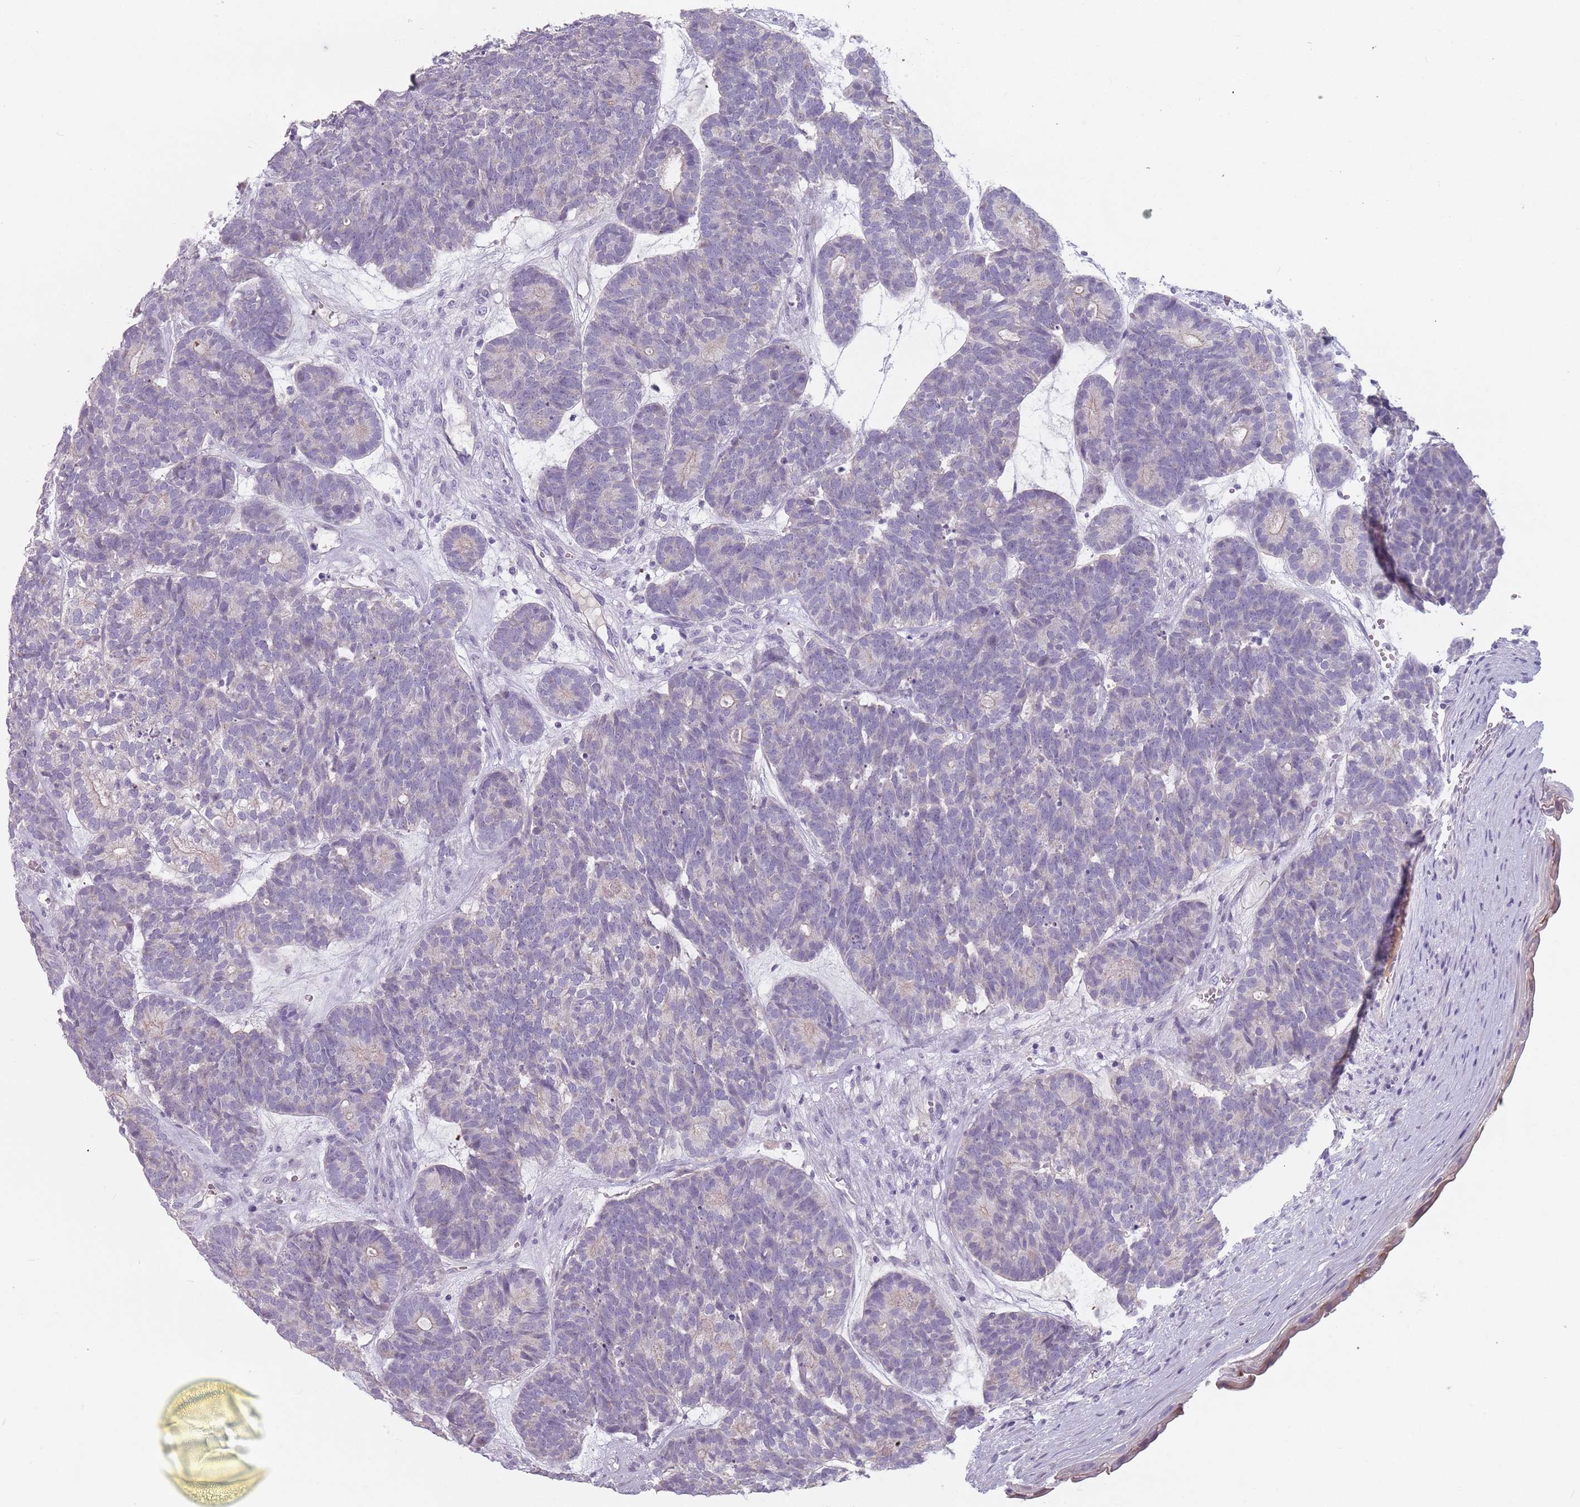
{"staining": {"intensity": "negative", "quantity": "none", "location": "none"}, "tissue": "head and neck cancer", "cell_type": "Tumor cells", "image_type": "cancer", "snomed": [{"axis": "morphology", "description": "Adenocarcinoma, NOS"}, {"axis": "topography", "description": "Head-Neck"}], "caption": "Human adenocarcinoma (head and neck) stained for a protein using immunohistochemistry shows no positivity in tumor cells.", "gene": "CEP19", "patient": {"sex": "female", "age": 81}}